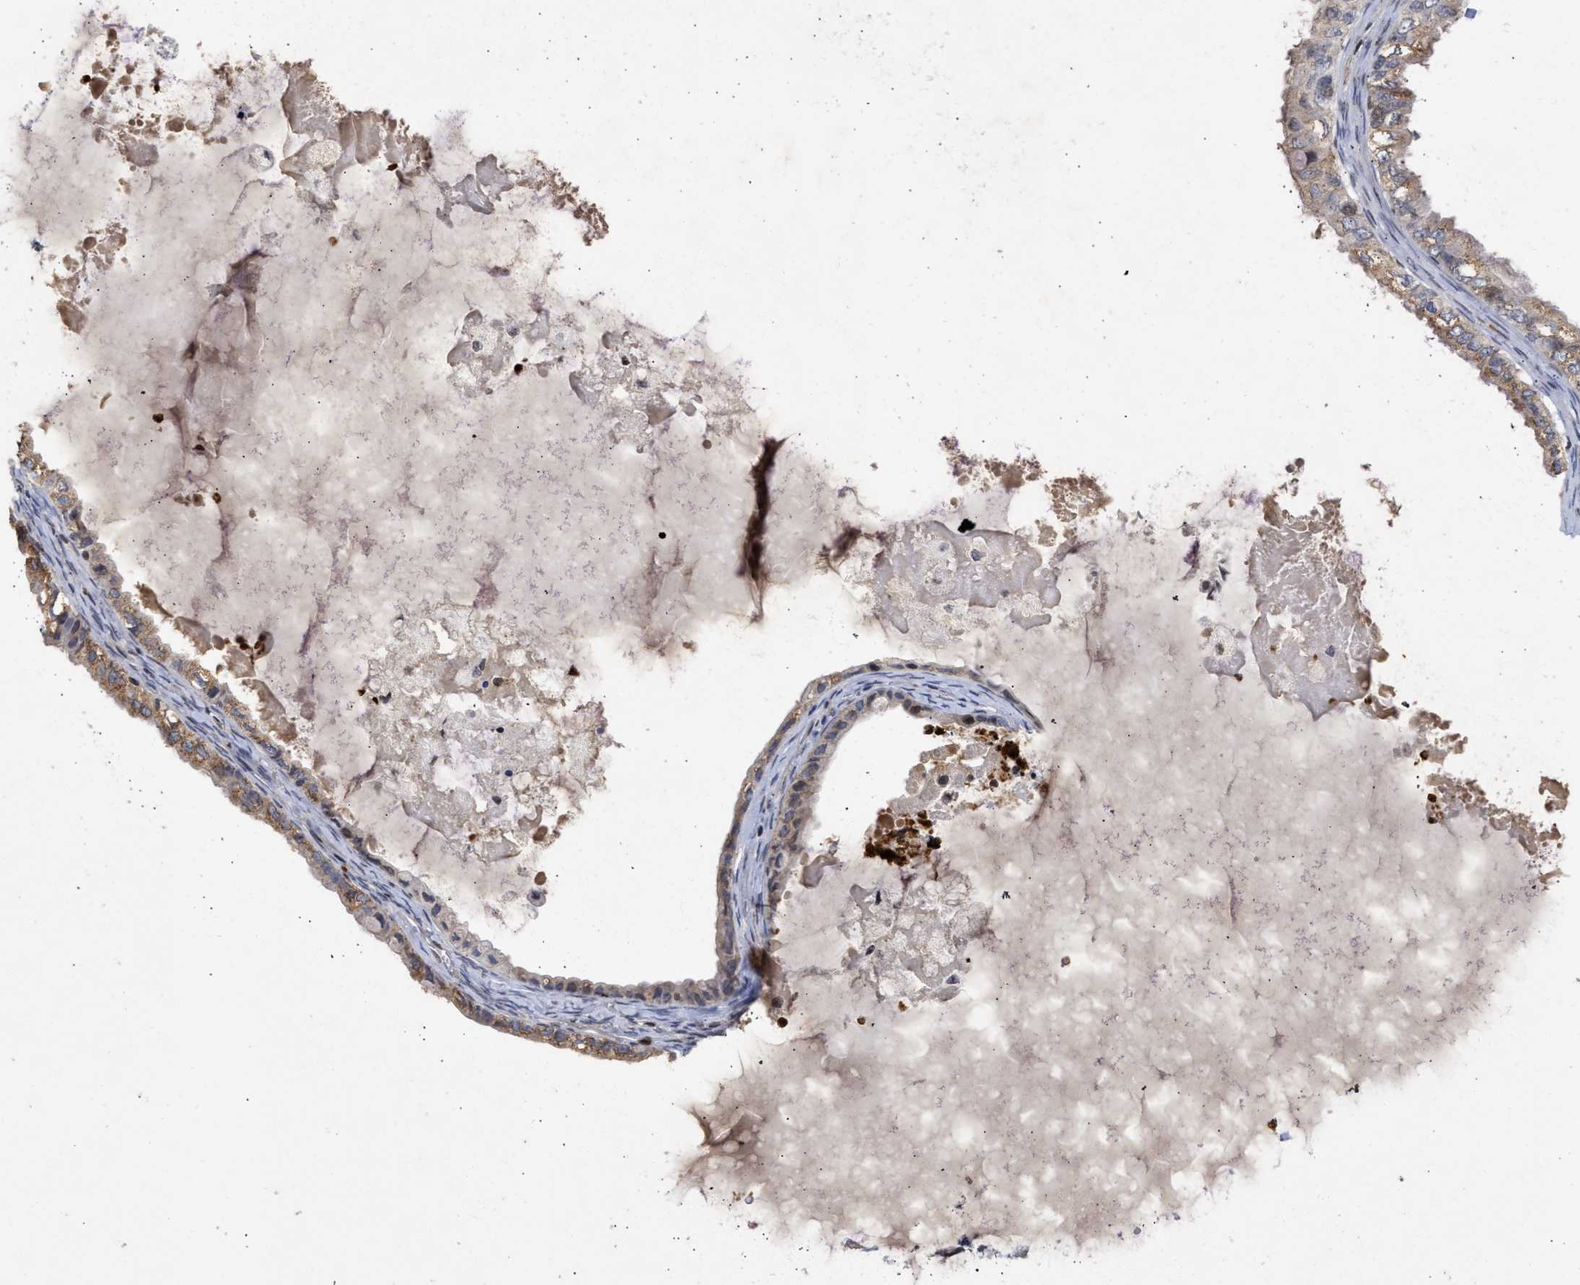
{"staining": {"intensity": "weak", "quantity": "25%-75%", "location": "cytoplasmic/membranous"}, "tissue": "ovarian cancer", "cell_type": "Tumor cells", "image_type": "cancer", "snomed": [{"axis": "morphology", "description": "Cystadenocarcinoma, mucinous, NOS"}, {"axis": "topography", "description": "Ovary"}], "caption": "Immunohistochemical staining of ovarian cancer shows low levels of weak cytoplasmic/membranous protein staining in about 25%-75% of tumor cells.", "gene": "ENSG00000142539", "patient": {"sex": "female", "age": 80}}